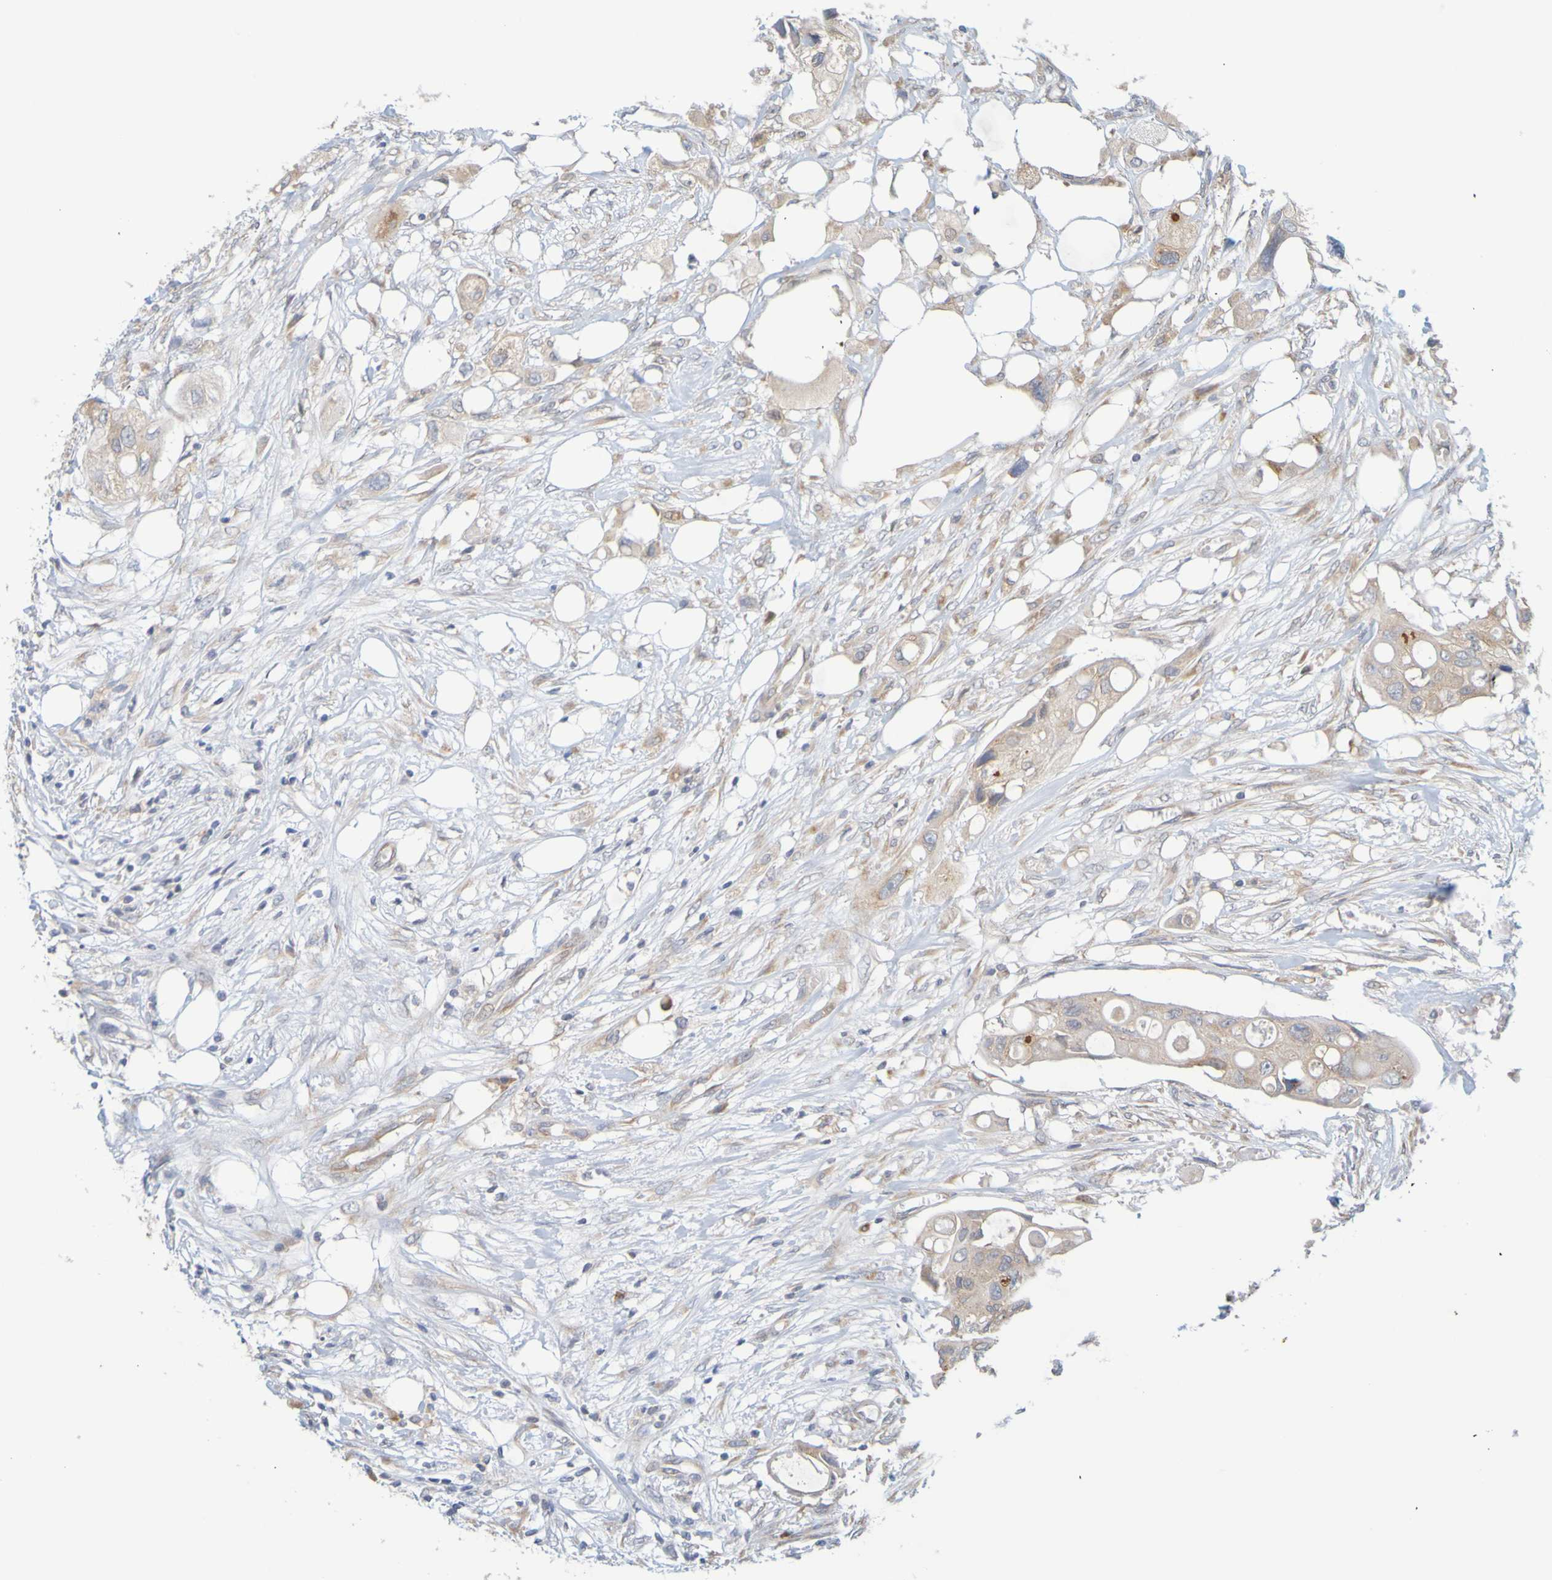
{"staining": {"intensity": "moderate", "quantity": "25%-75%", "location": "cytoplasmic/membranous"}, "tissue": "colorectal cancer", "cell_type": "Tumor cells", "image_type": "cancer", "snomed": [{"axis": "morphology", "description": "Adenocarcinoma, NOS"}, {"axis": "topography", "description": "Colon"}], "caption": "Human adenocarcinoma (colorectal) stained with a protein marker exhibits moderate staining in tumor cells.", "gene": "MOGS", "patient": {"sex": "female", "age": 57}}